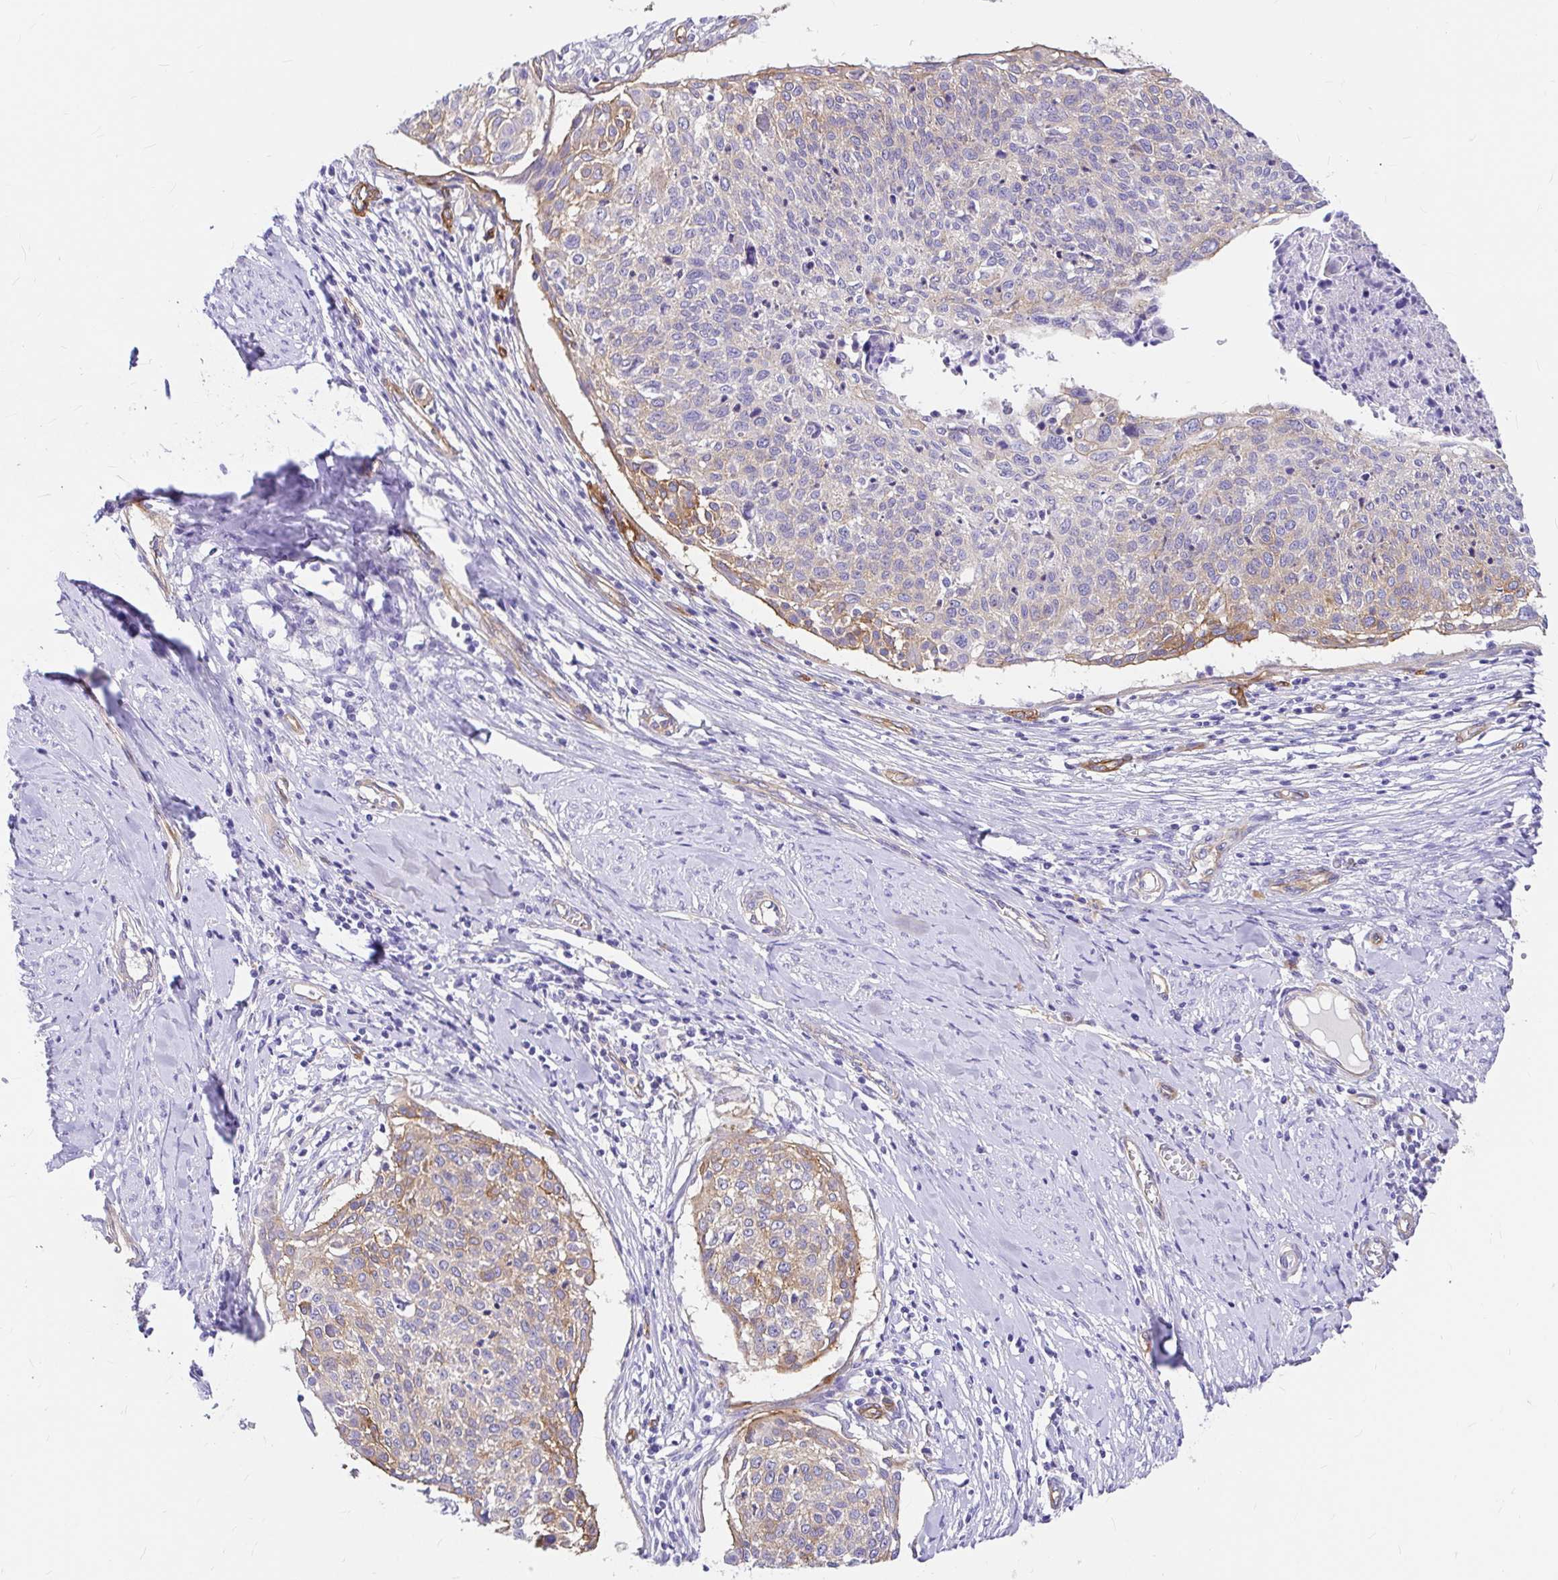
{"staining": {"intensity": "strong", "quantity": "25%-75%", "location": "cytoplasmic/membranous"}, "tissue": "cervical cancer", "cell_type": "Tumor cells", "image_type": "cancer", "snomed": [{"axis": "morphology", "description": "Squamous cell carcinoma, NOS"}, {"axis": "topography", "description": "Cervix"}], "caption": "Strong cytoplasmic/membranous protein expression is appreciated in about 25%-75% of tumor cells in squamous cell carcinoma (cervical).", "gene": "MYO1B", "patient": {"sex": "female", "age": 49}}